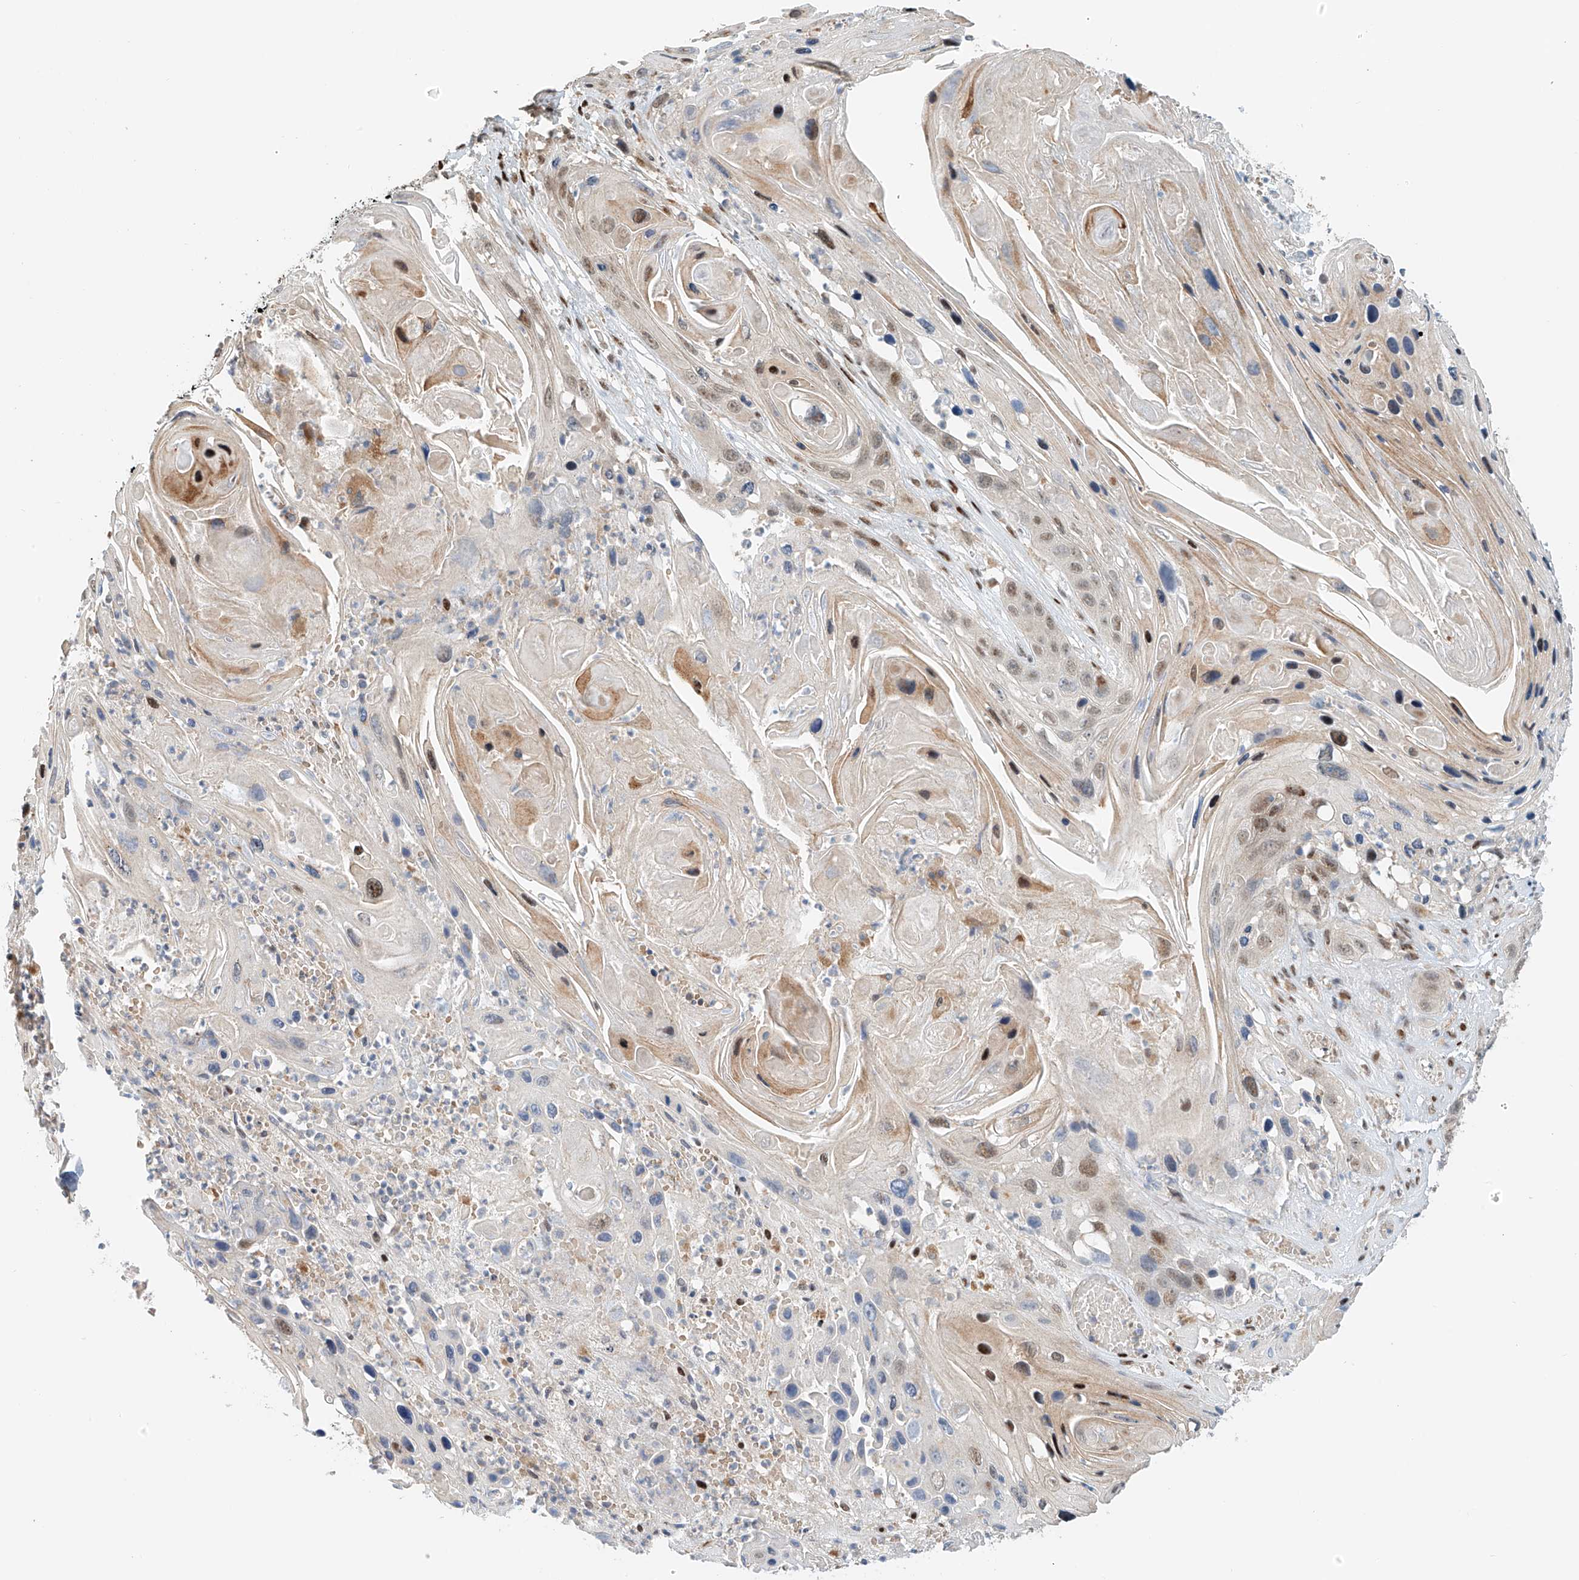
{"staining": {"intensity": "weak", "quantity": "25%-75%", "location": "nuclear"}, "tissue": "skin cancer", "cell_type": "Tumor cells", "image_type": "cancer", "snomed": [{"axis": "morphology", "description": "Squamous cell carcinoma, NOS"}, {"axis": "topography", "description": "Skin"}], "caption": "Skin squamous cell carcinoma stained with DAB immunohistochemistry (IHC) demonstrates low levels of weak nuclear expression in approximately 25%-75% of tumor cells.", "gene": "ZNF514", "patient": {"sex": "male", "age": 55}}